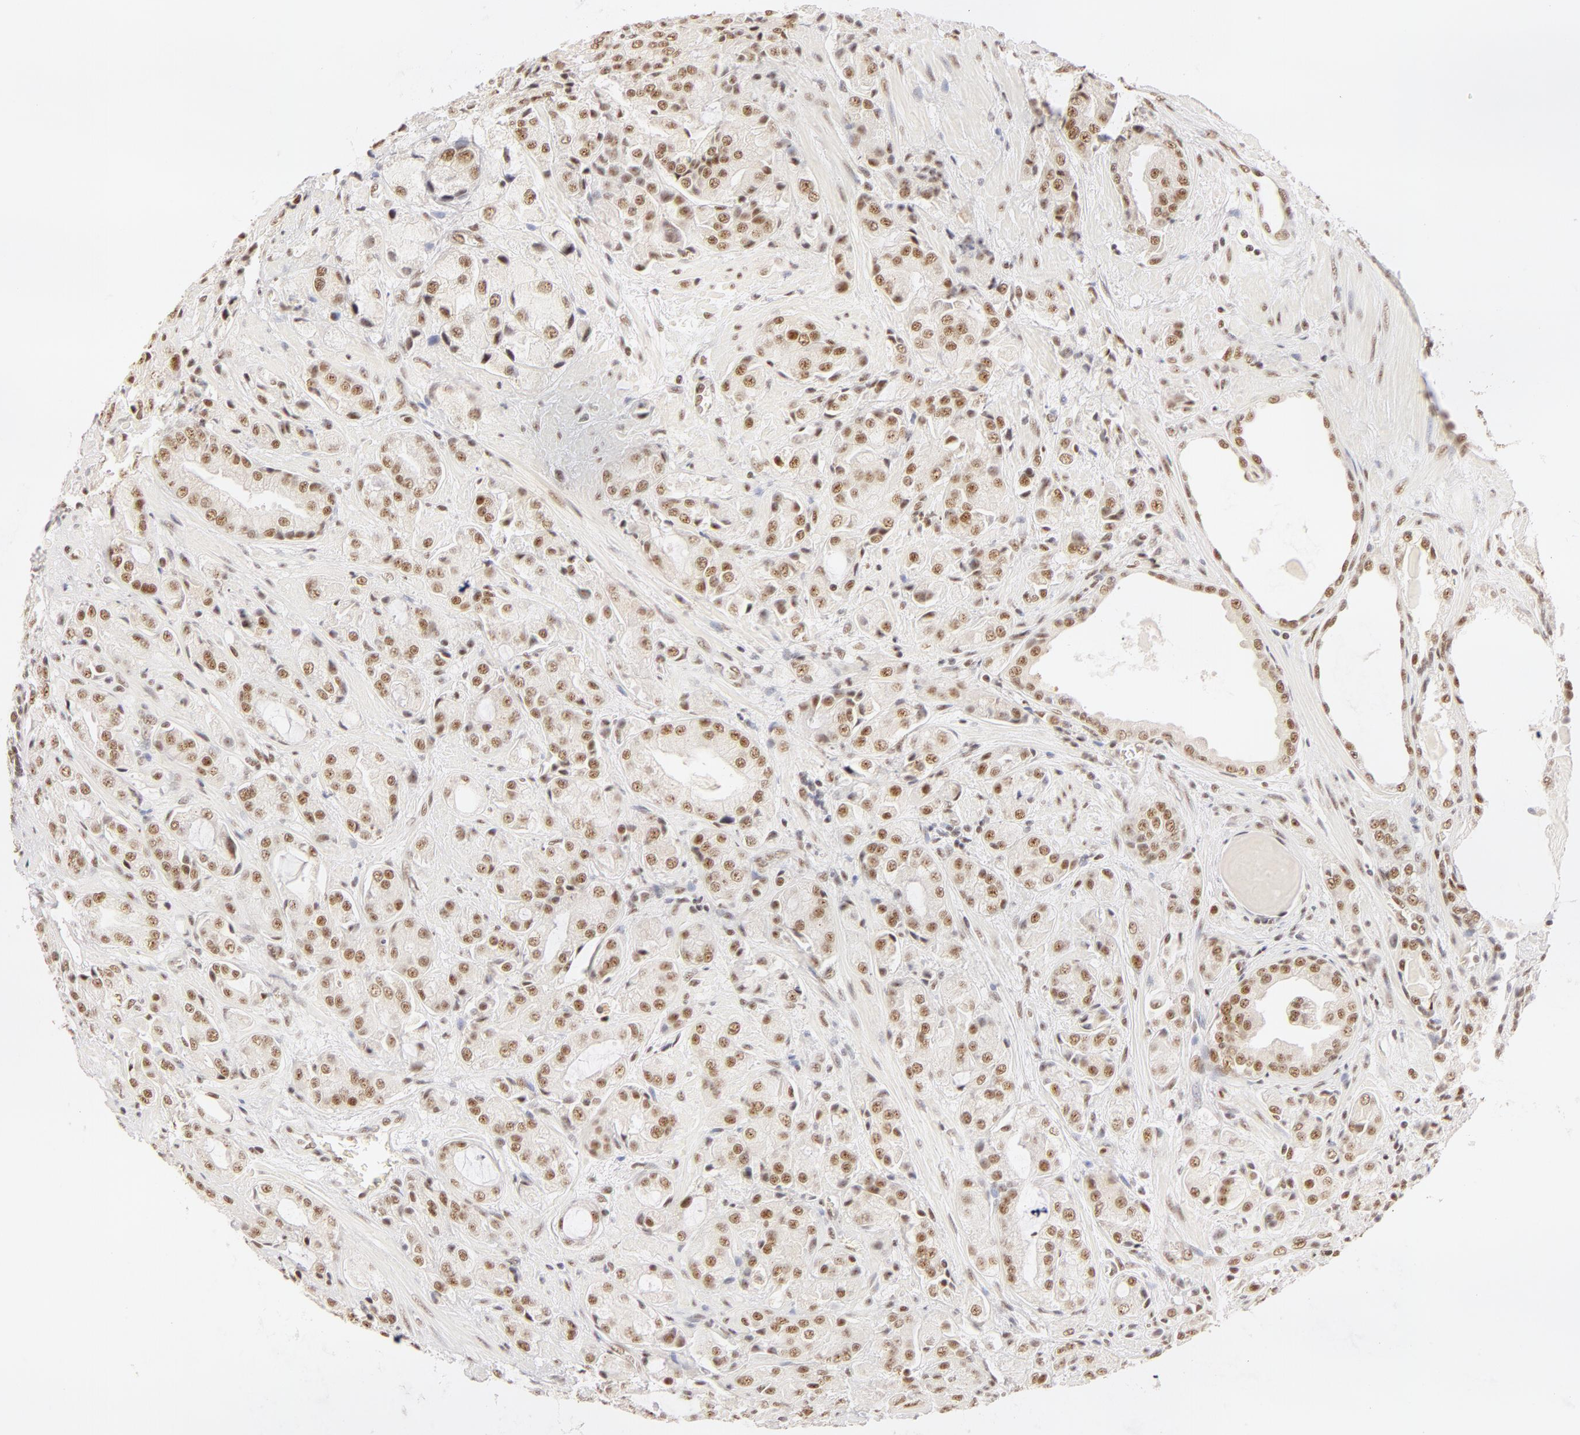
{"staining": {"intensity": "moderate", "quantity": ">75%", "location": "nuclear"}, "tissue": "prostate cancer", "cell_type": "Tumor cells", "image_type": "cancer", "snomed": [{"axis": "morphology", "description": "Adenocarcinoma, Medium grade"}, {"axis": "topography", "description": "Prostate"}], "caption": "Protein expression analysis of prostate cancer demonstrates moderate nuclear expression in approximately >75% of tumor cells.", "gene": "RBM39", "patient": {"sex": "male", "age": 70}}